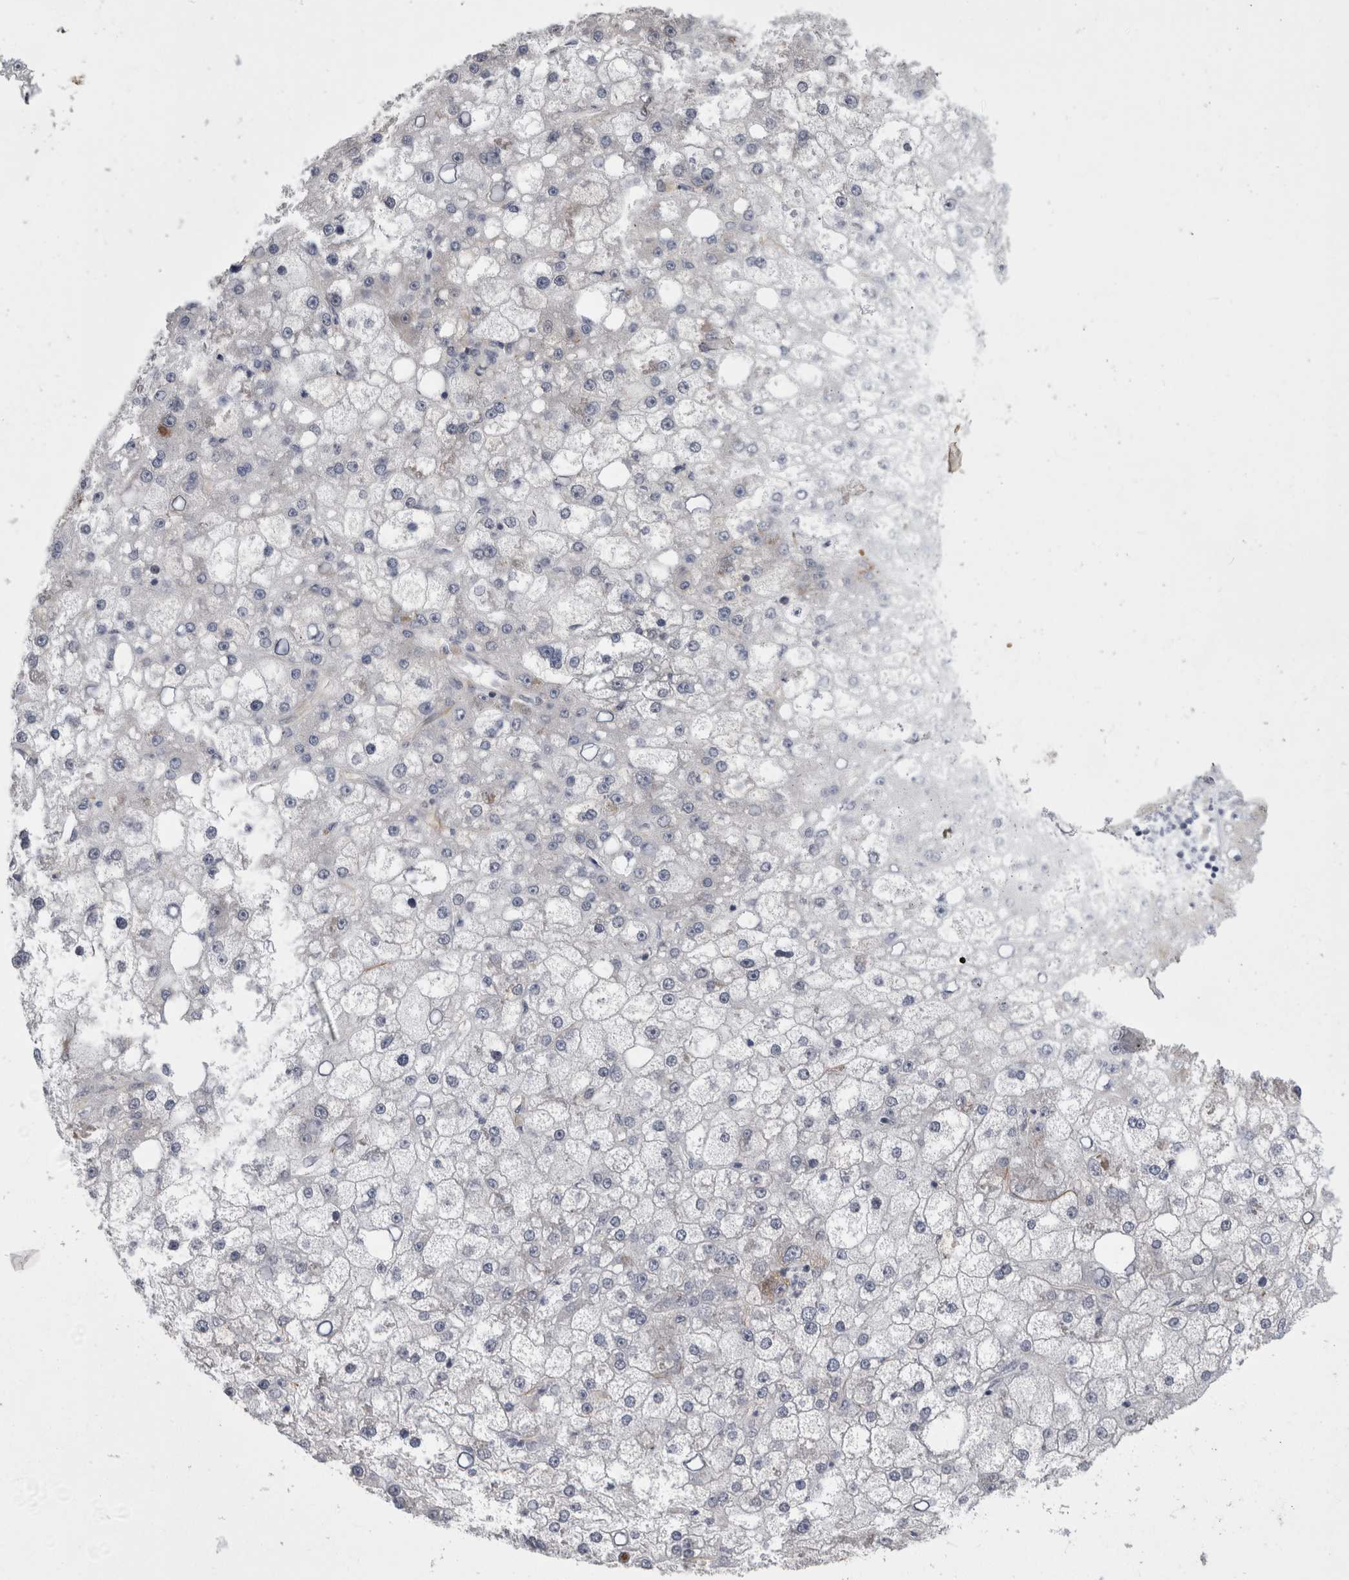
{"staining": {"intensity": "negative", "quantity": "none", "location": "none"}, "tissue": "liver cancer", "cell_type": "Tumor cells", "image_type": "cancer", "snomed": [{"axis": "morphology", "description": "Carcinoma, Hepatocellular, NOS"}, {"axis": "topography", "description": "Liver"}], "caption": "Histopathology image shows no significant protein positivity in tumor cells of liver cancer (hepatocellular carcinoma).", "gene": "FAM83H", "patient": {"sex": "male", "age": 67}}